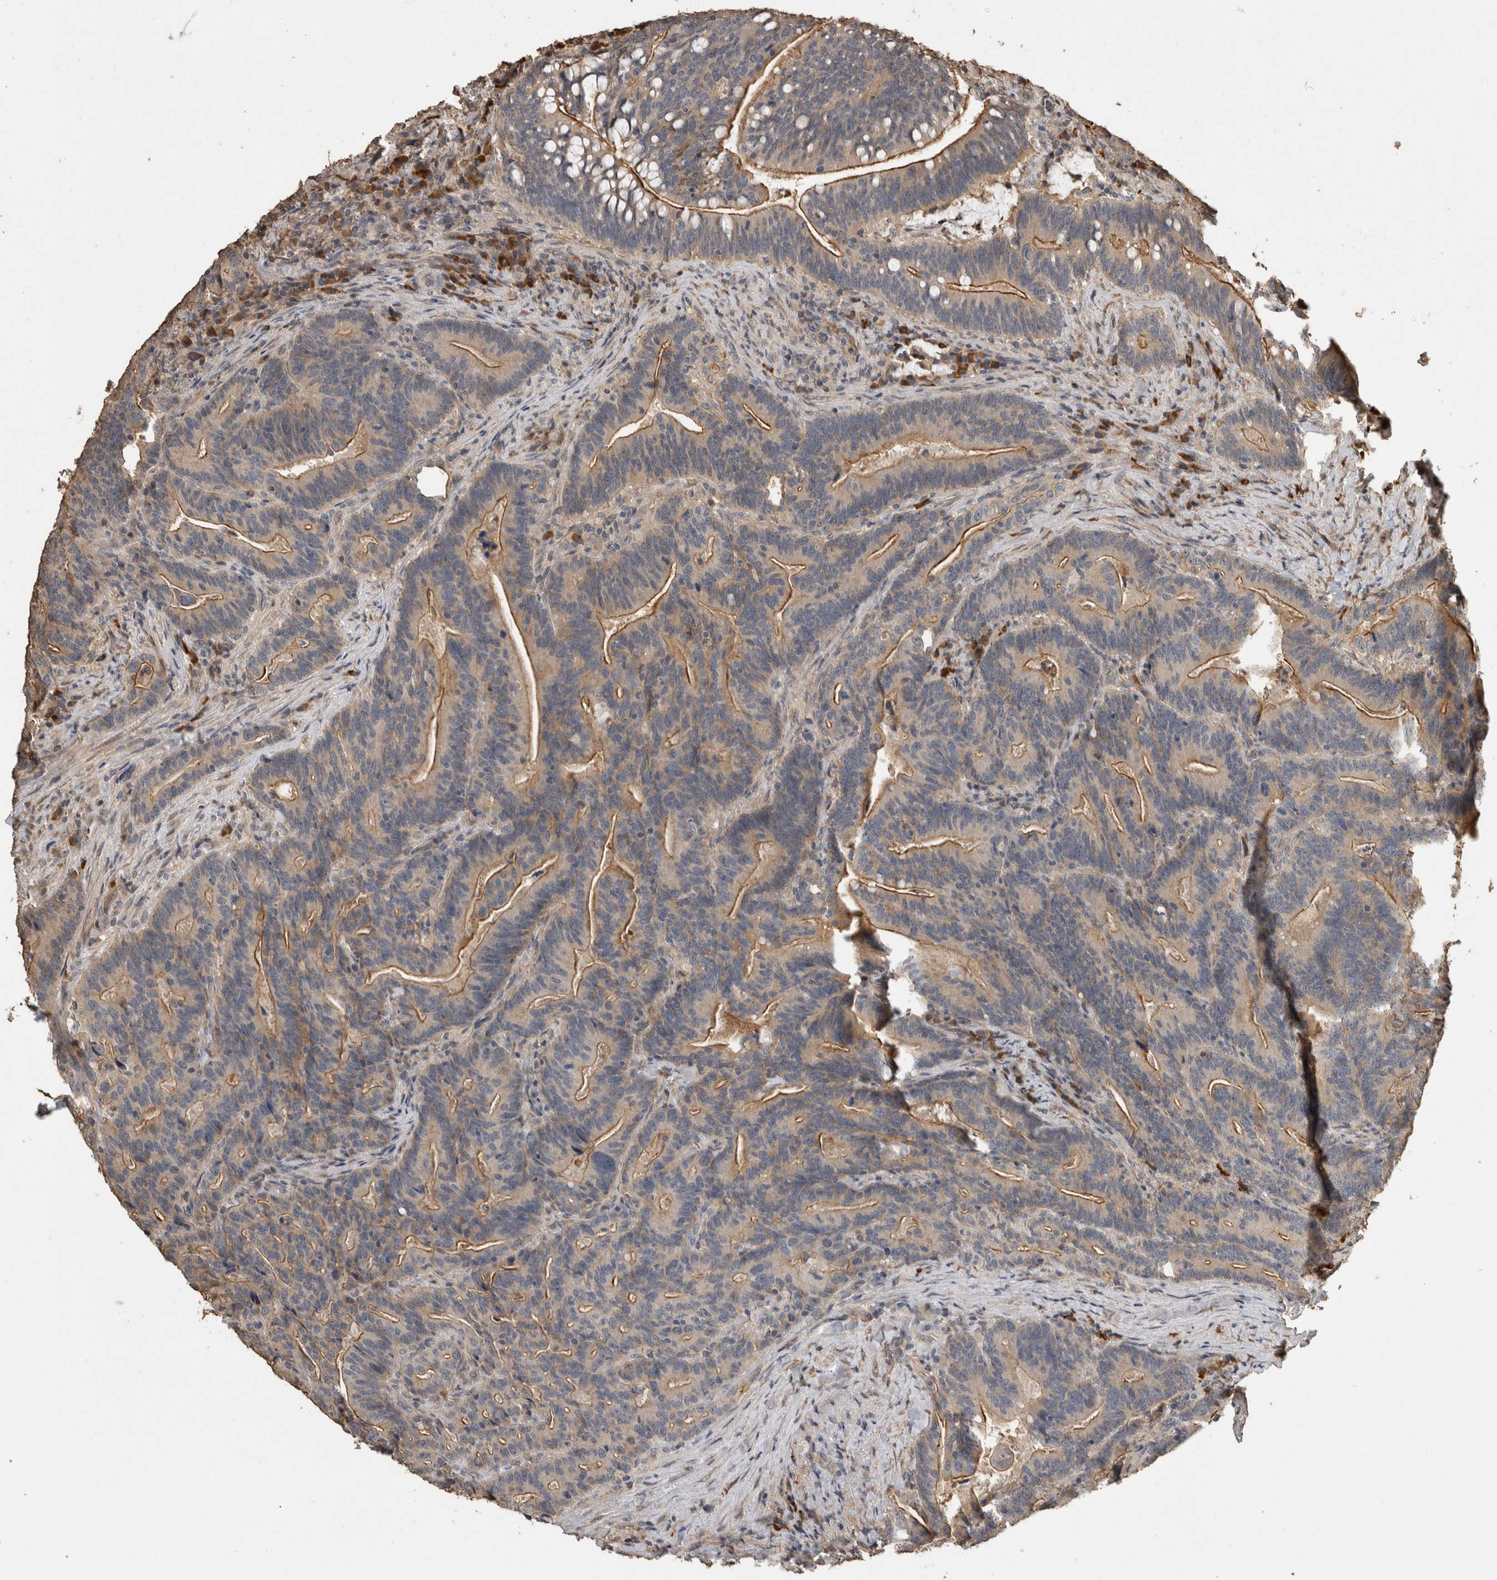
{"staining": {"intensity": "moderate", "quantity": "<25%", "location": "cytoplasmic/membranous"}, "tissue": "colorectal cancer", "cell_type": "Tumor cells", "image_type": "cancer", "snomed": [{"axis": "morphology", "description": "Adenocarcinoma, NOS"}, {"axis": "topography", "description": "Colon"}], "caption": "Immunohistochemical staining of colorectal cancer (adenocarcinoma) shows low levels of moderate cytoplasmic/membranous positivity in approximately <25% of tumor cells.", "gene": "RHPN1", "patient": {"sex": "female", "age": 66}}